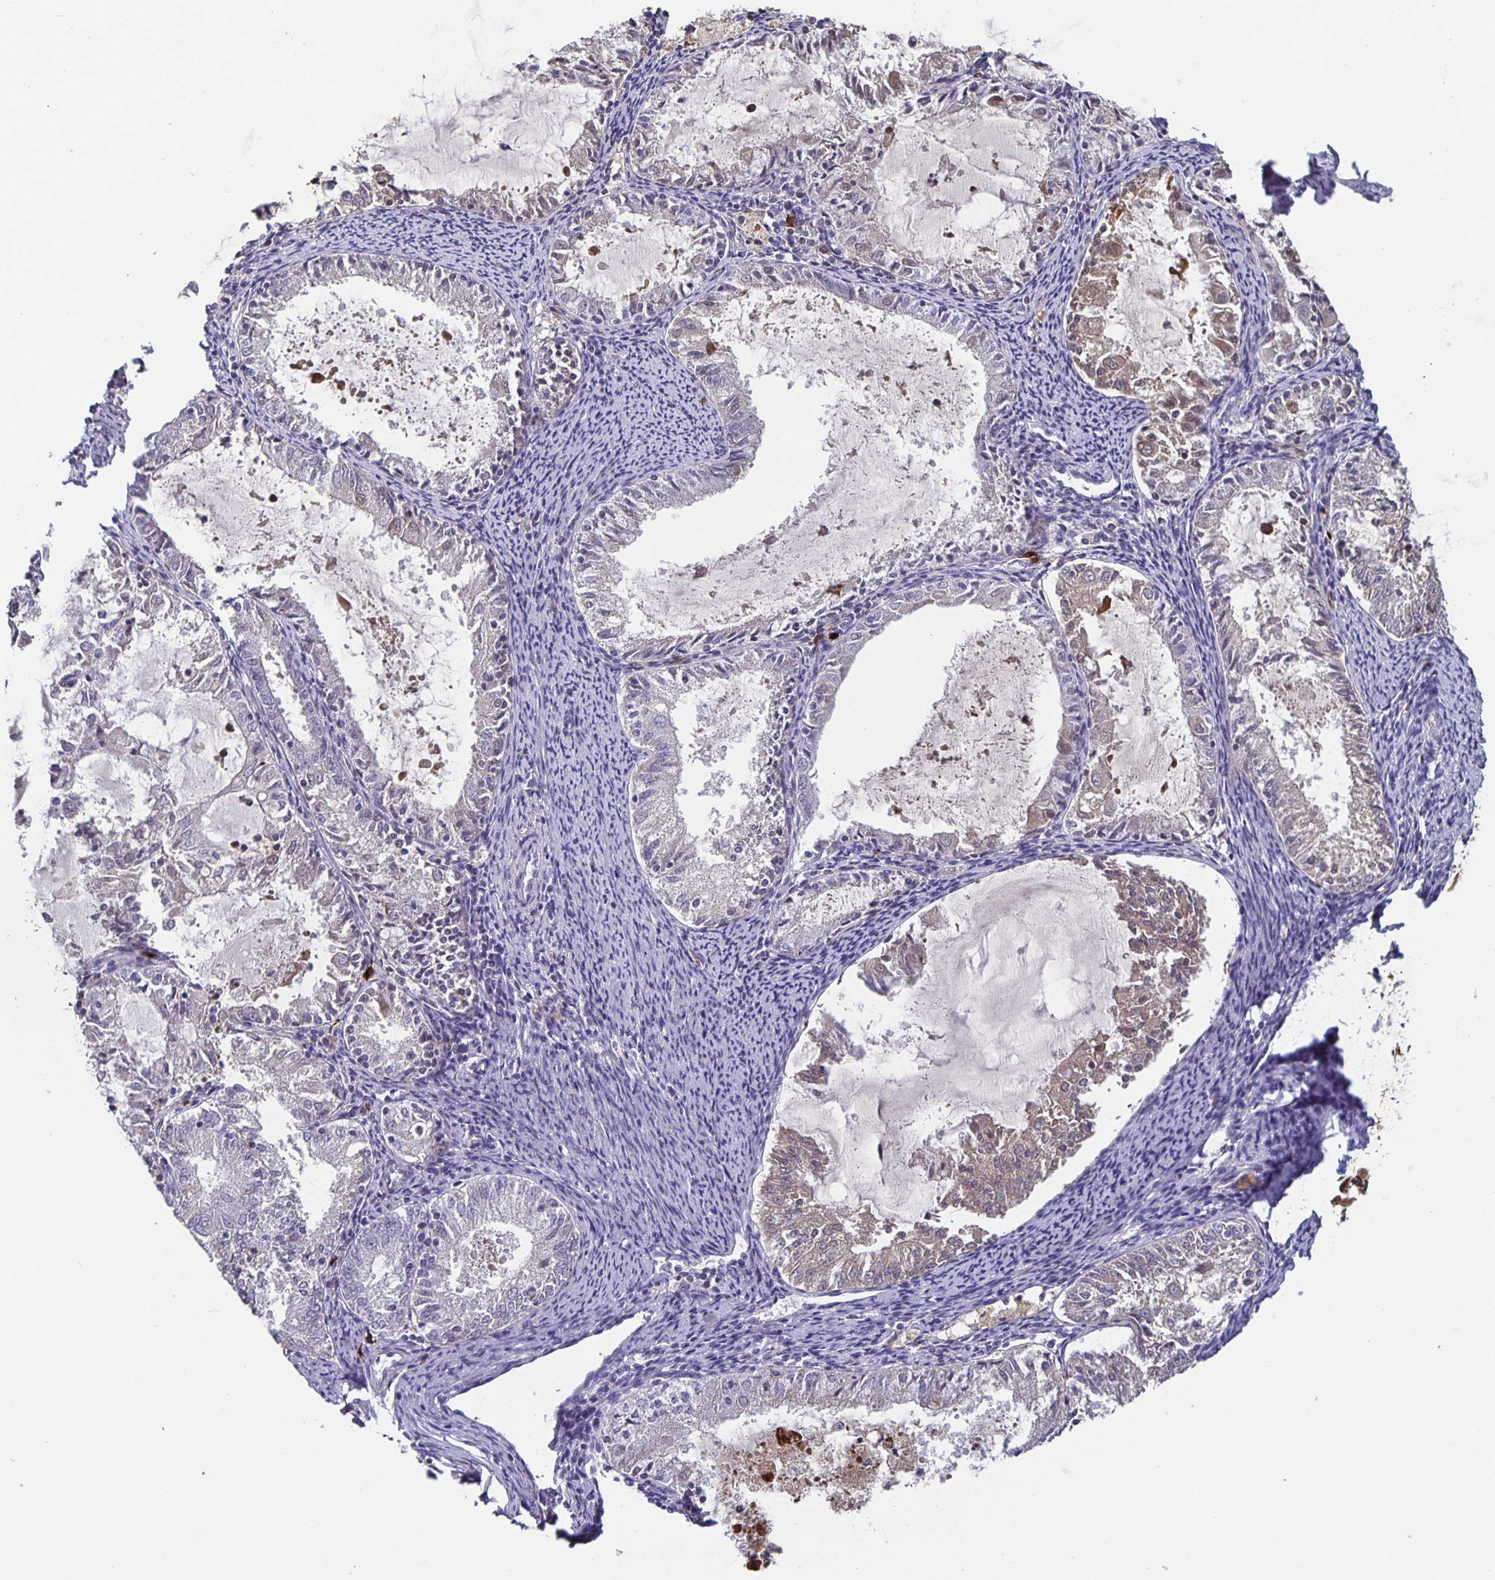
{"staining": {"intensity": "negative", "quantity": "none", "location": "none"}, "tissue": "endometrial cancer", "cell_type": "Tumor cells", "image_type": "cancer", "snomed": [{"axis": "morphology", "description": "Adenocarcinoma, NOS"}, {"axis": "topography", "description": "Endometrium"}], "caption": "DAB immunohistochemical staining of adenocarcinoma (endometrial) exhibits no significant positivity in tumor cells.", "gene": "GDF15", "patient": {"sex": "female", "age": 57}}